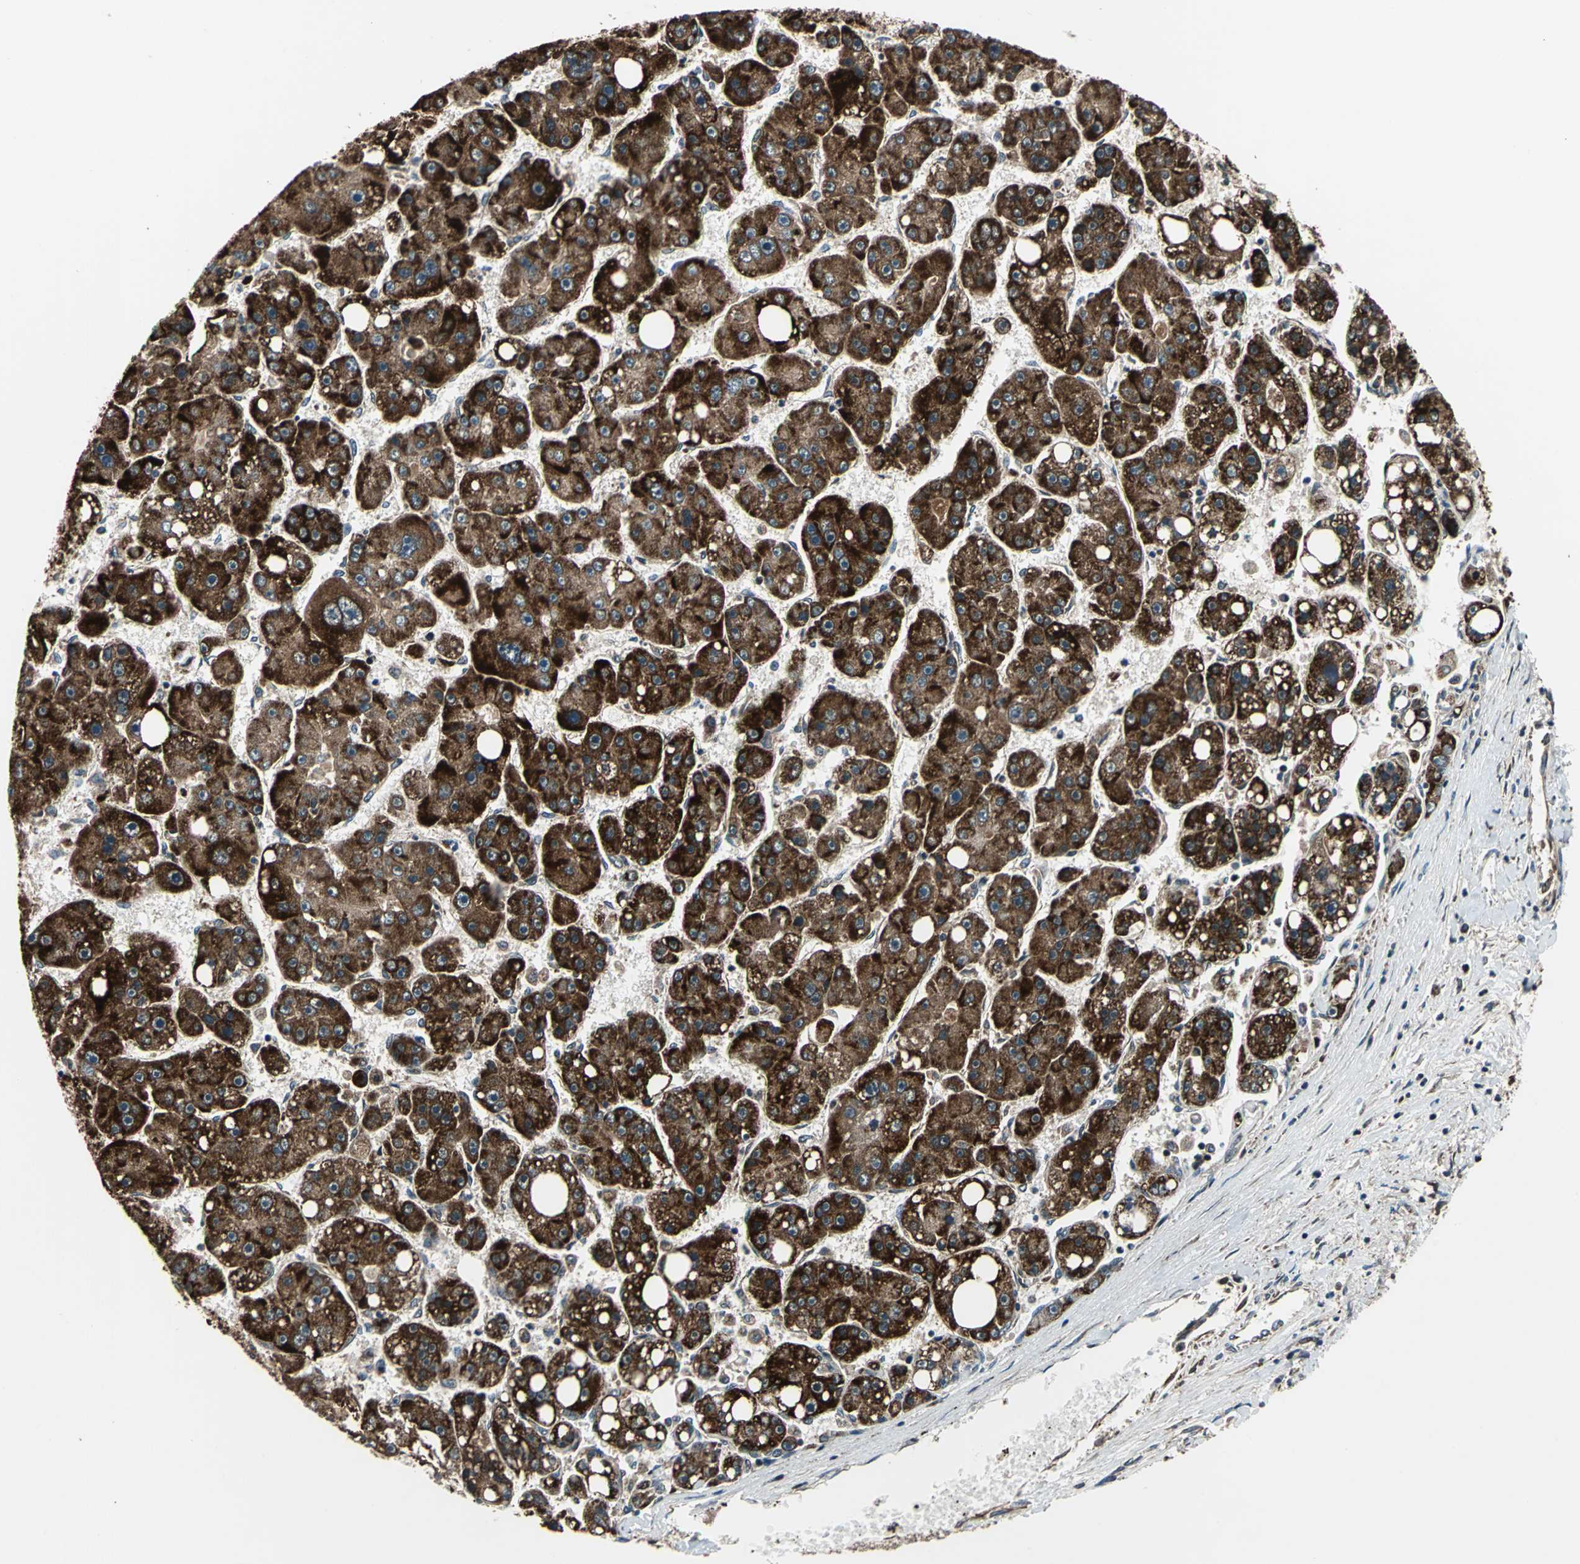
{"staining": {"intensity": "strong", "quantity": ">75%", "location": "cytoplasmic/membranous"}, "tissue": "liver cancer", "cell_type": "Tumor cells", "image_type": "cancer", "snomed": [{"axis": "morphology", "description": "Carcinoma, Hepatocellular, NOS"}, {"axis": "topography", "description": "Liver"}], "caption": "This photomicrograph exhibits immunohistochemistry (IHC) staining of human liver cancer (hepatocellular carcinoma), with high strong cytoplasmic/membranous staining in about >75% of tumor cells.", "gene": "AATF", "patient": {"sex": "female", "age": 61}}